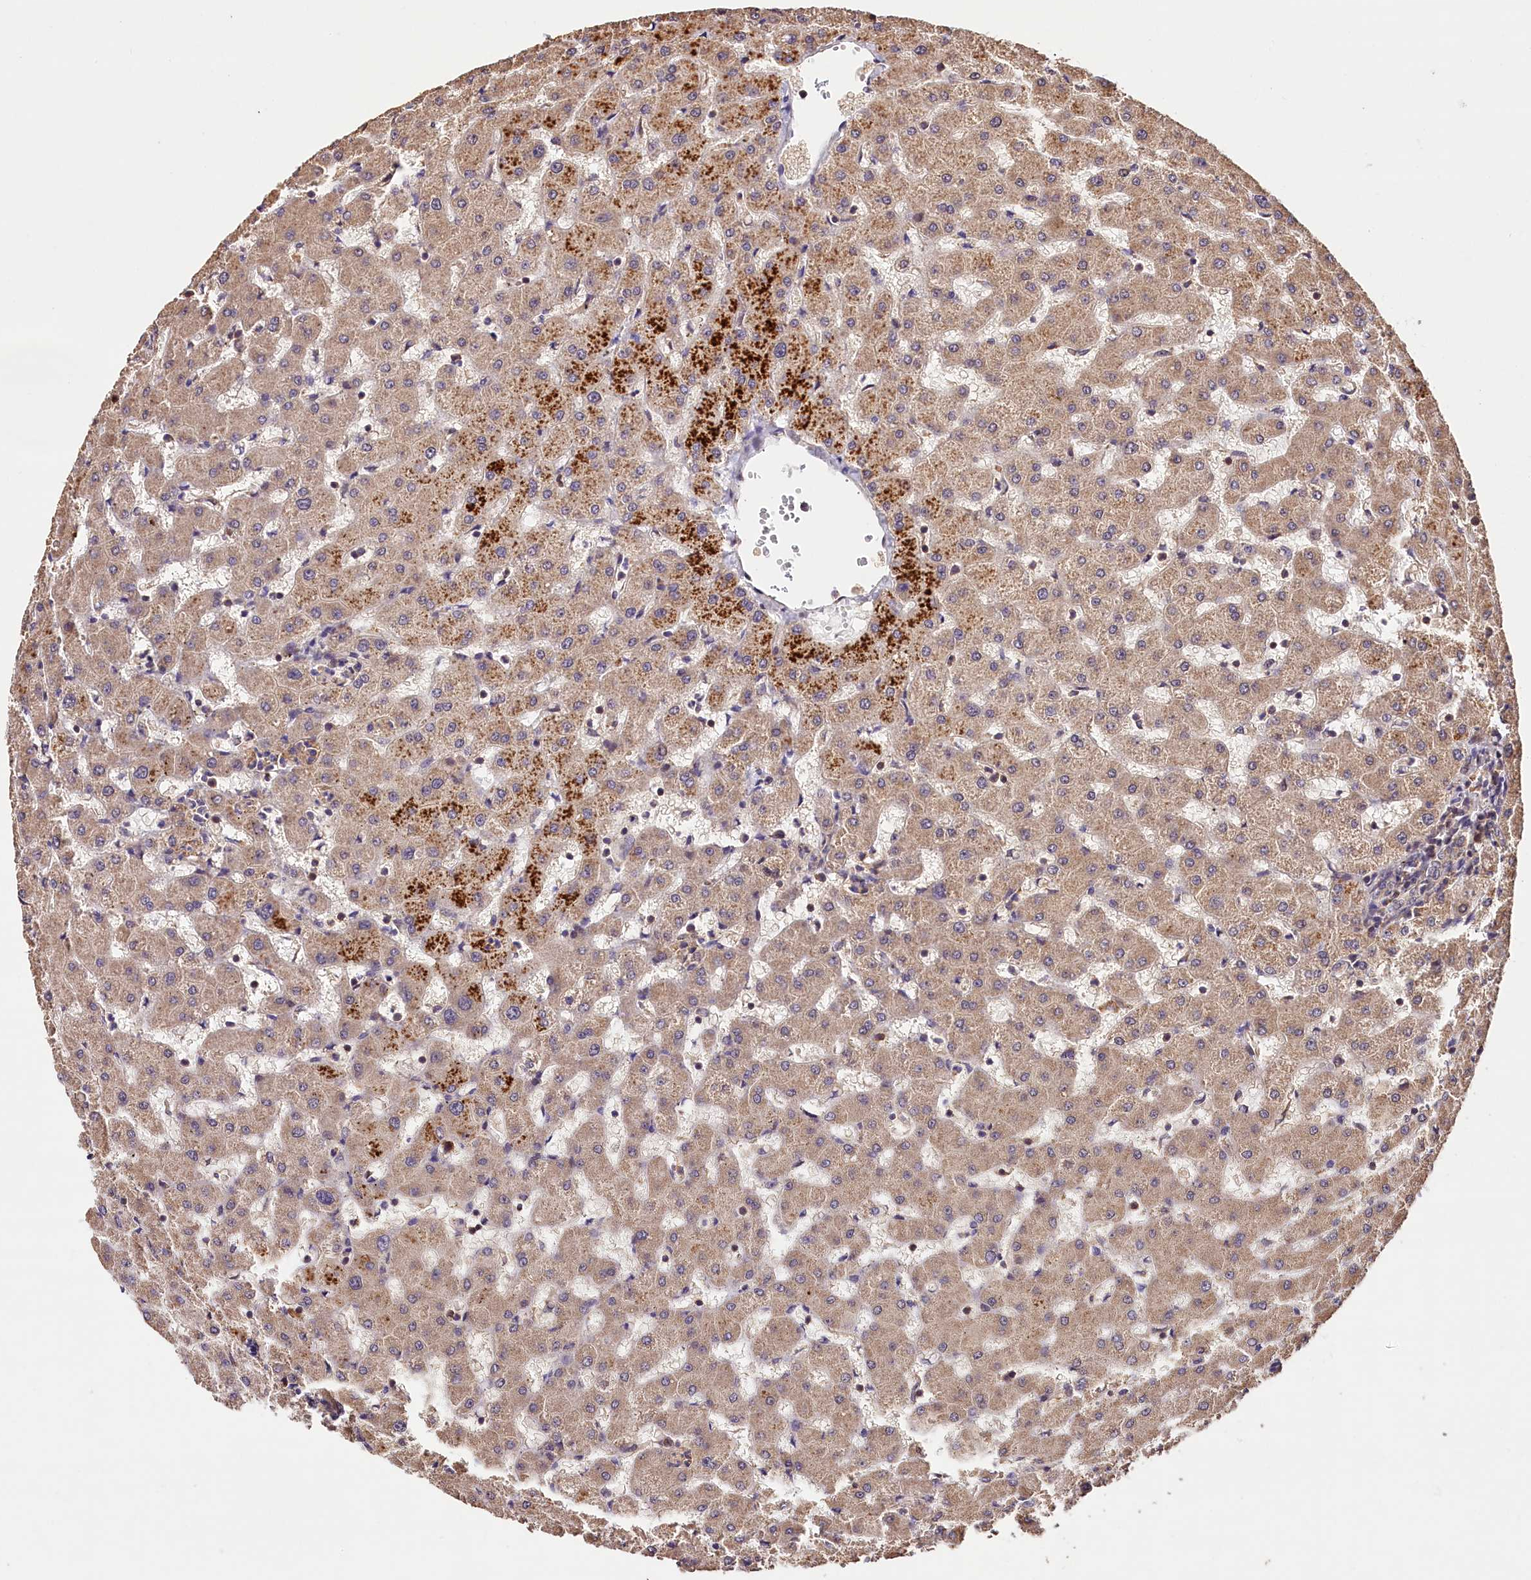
{"staining": {"intensity": "weak", "quantity": "<25%", "location": "cytoplasmic/membranous"}, "tissue": "liver", "cell_type": "Cholangiocytes", "image_type": "normal", "snomed": [{"axis": "morphology", "description": "Normal tissue, NOS"}, {"axis": "topography", "description": "Liver"}], "caption": "A high-resolution micrograph shows immunohistochemistry (IHC) staining of benign liver, which exhibits no significant positivity in cholangiocytes.", "gene": "KPTN", "patient": {"sex": "female", "age": 63}}